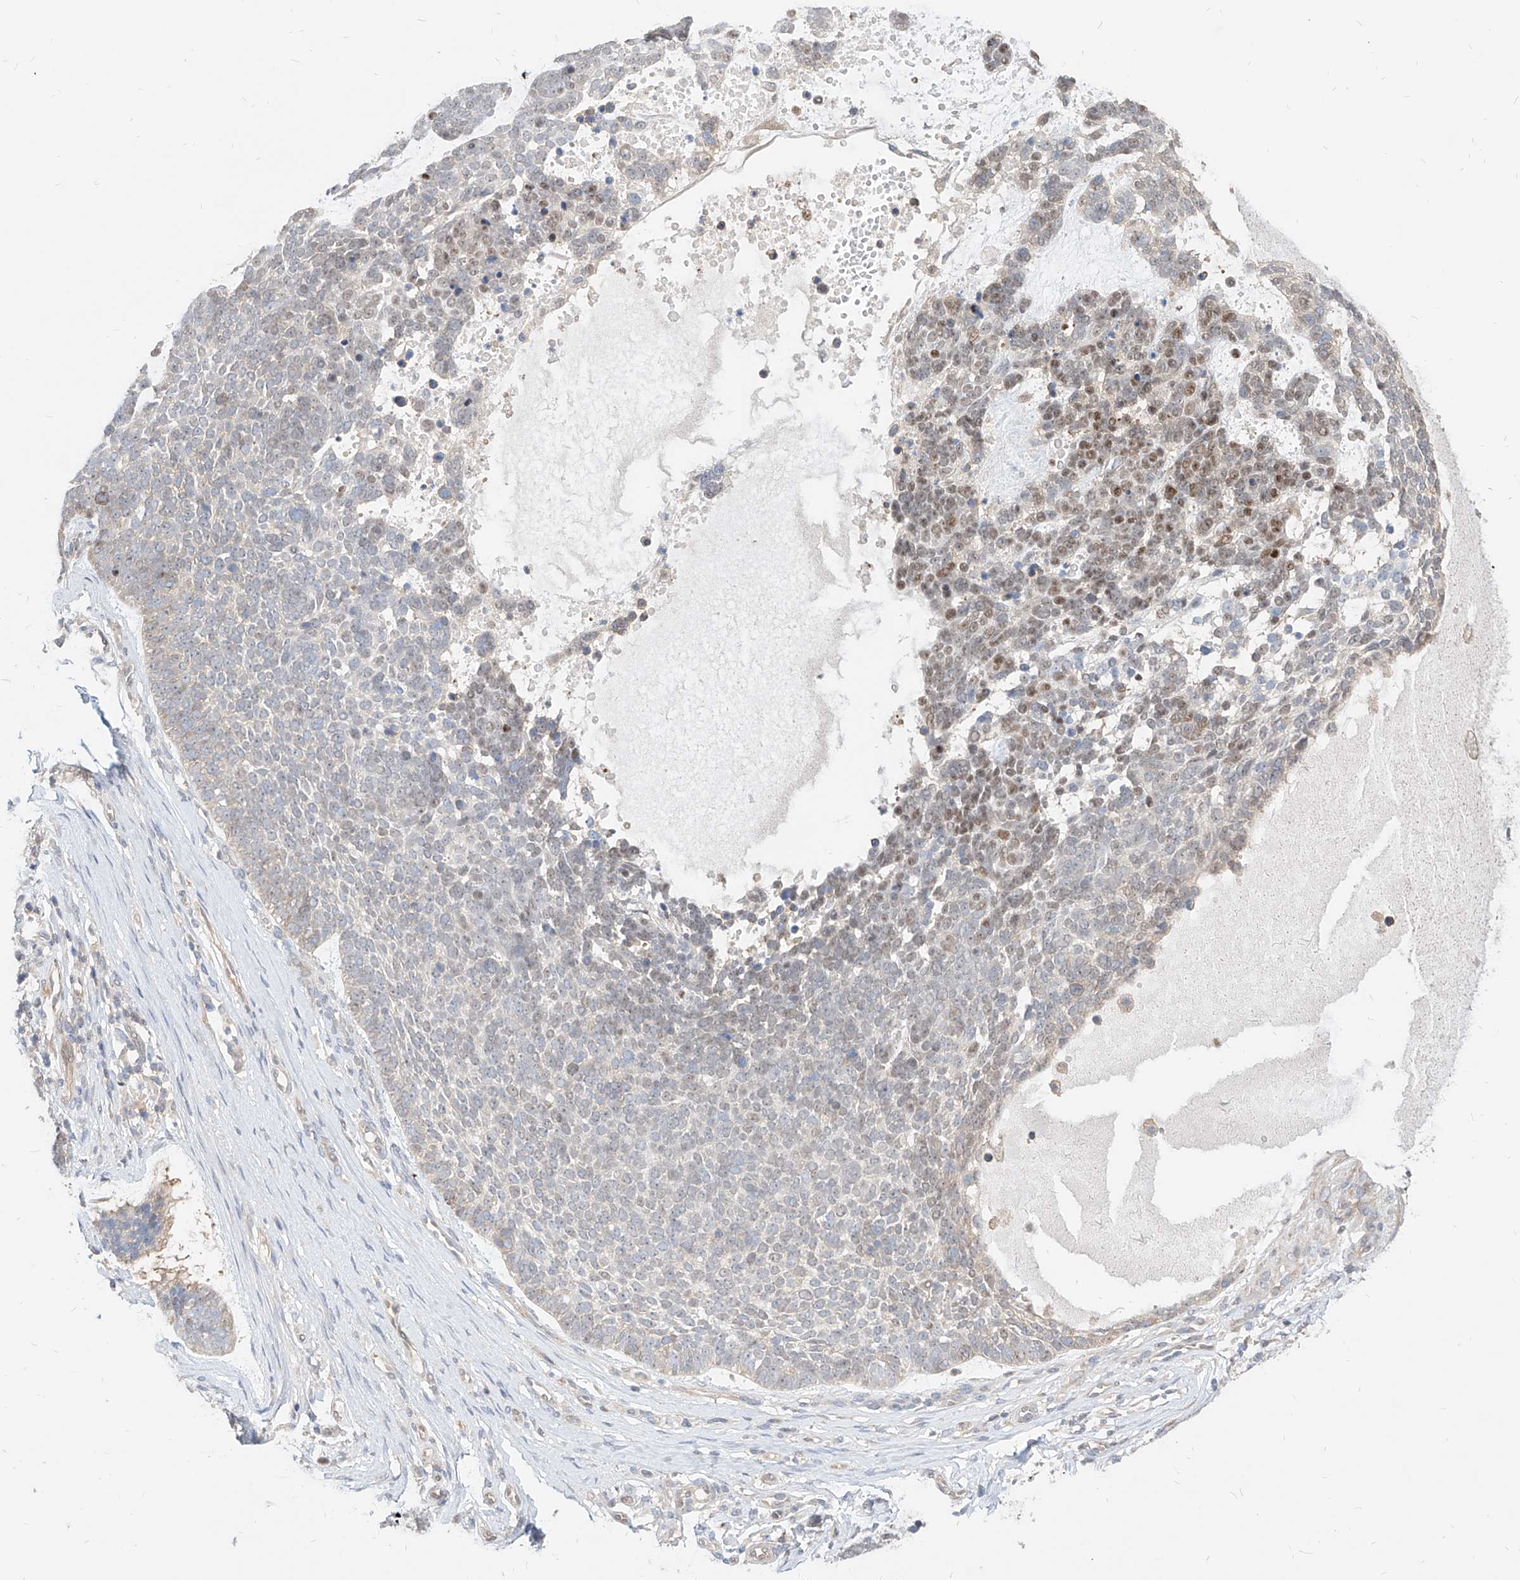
{"staining": {"intensity": "weak", "quantity": "<25%", "location": "nuclear"}, "tissue": "skin cancer", "cell_type": "Tumor cells", "image_type": "cancer", "snomed": [{"axis": "morphology", "description": "Basal cell carcinoma"}, {"axis": "topography", "description": "Skin"}], "caption": "Tumor cells are negative for protein expression in human skin basal cell carcinoma. (DAB (3,3'-diaminobenzidine) immunohistochemistry visualized using brightfield microscopy, high magnification).", "gene": "TSNAX", "patient": {"sex": "female", "age": 81}}